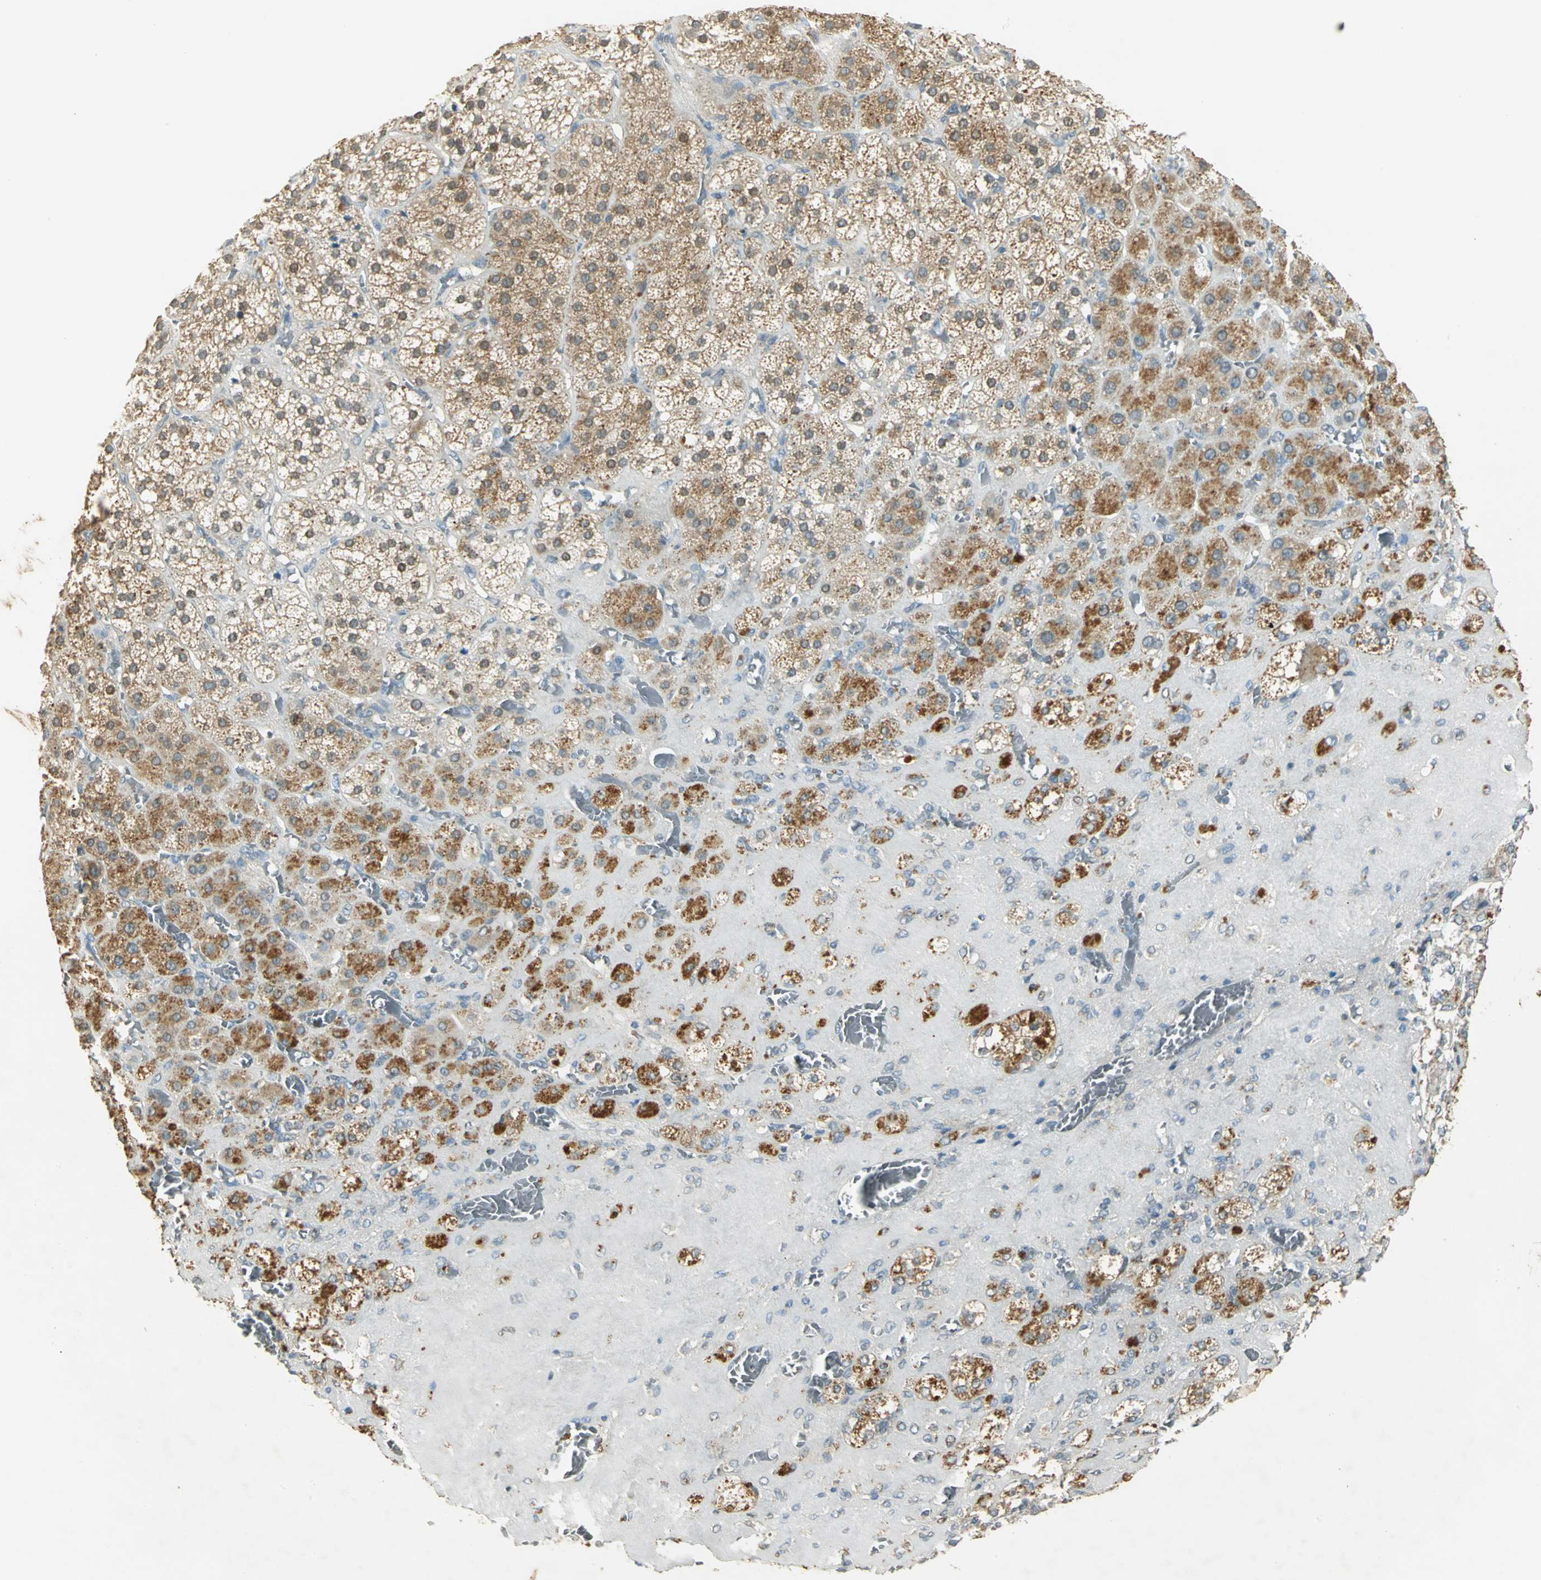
{"staining": {"intensity": "moderate", "quantity": "25%-75%", "location": "cytoplasmic/membranous,nuclear"}, "tissue": "adrenal gland", "cell_type": "Glandular cells", "image_type": "normal", "snomed": [{"axis": "morphology", "description": "Normal tissue, NOS"}, {"axis": "topography", "description": "Adrenal gland"}], "caption": "Glandular cells show moderate cytoplasmic/membranous,nuclear staining in approximately 25%-75% of cells in unremarkable adrenal gland. (DAB (3,3'-diaminobenzidine) = brown stain, brightfield microscopy at high magnification).", "gene": "BIRC2", "patient": {"sex": "female", "age": 71}}